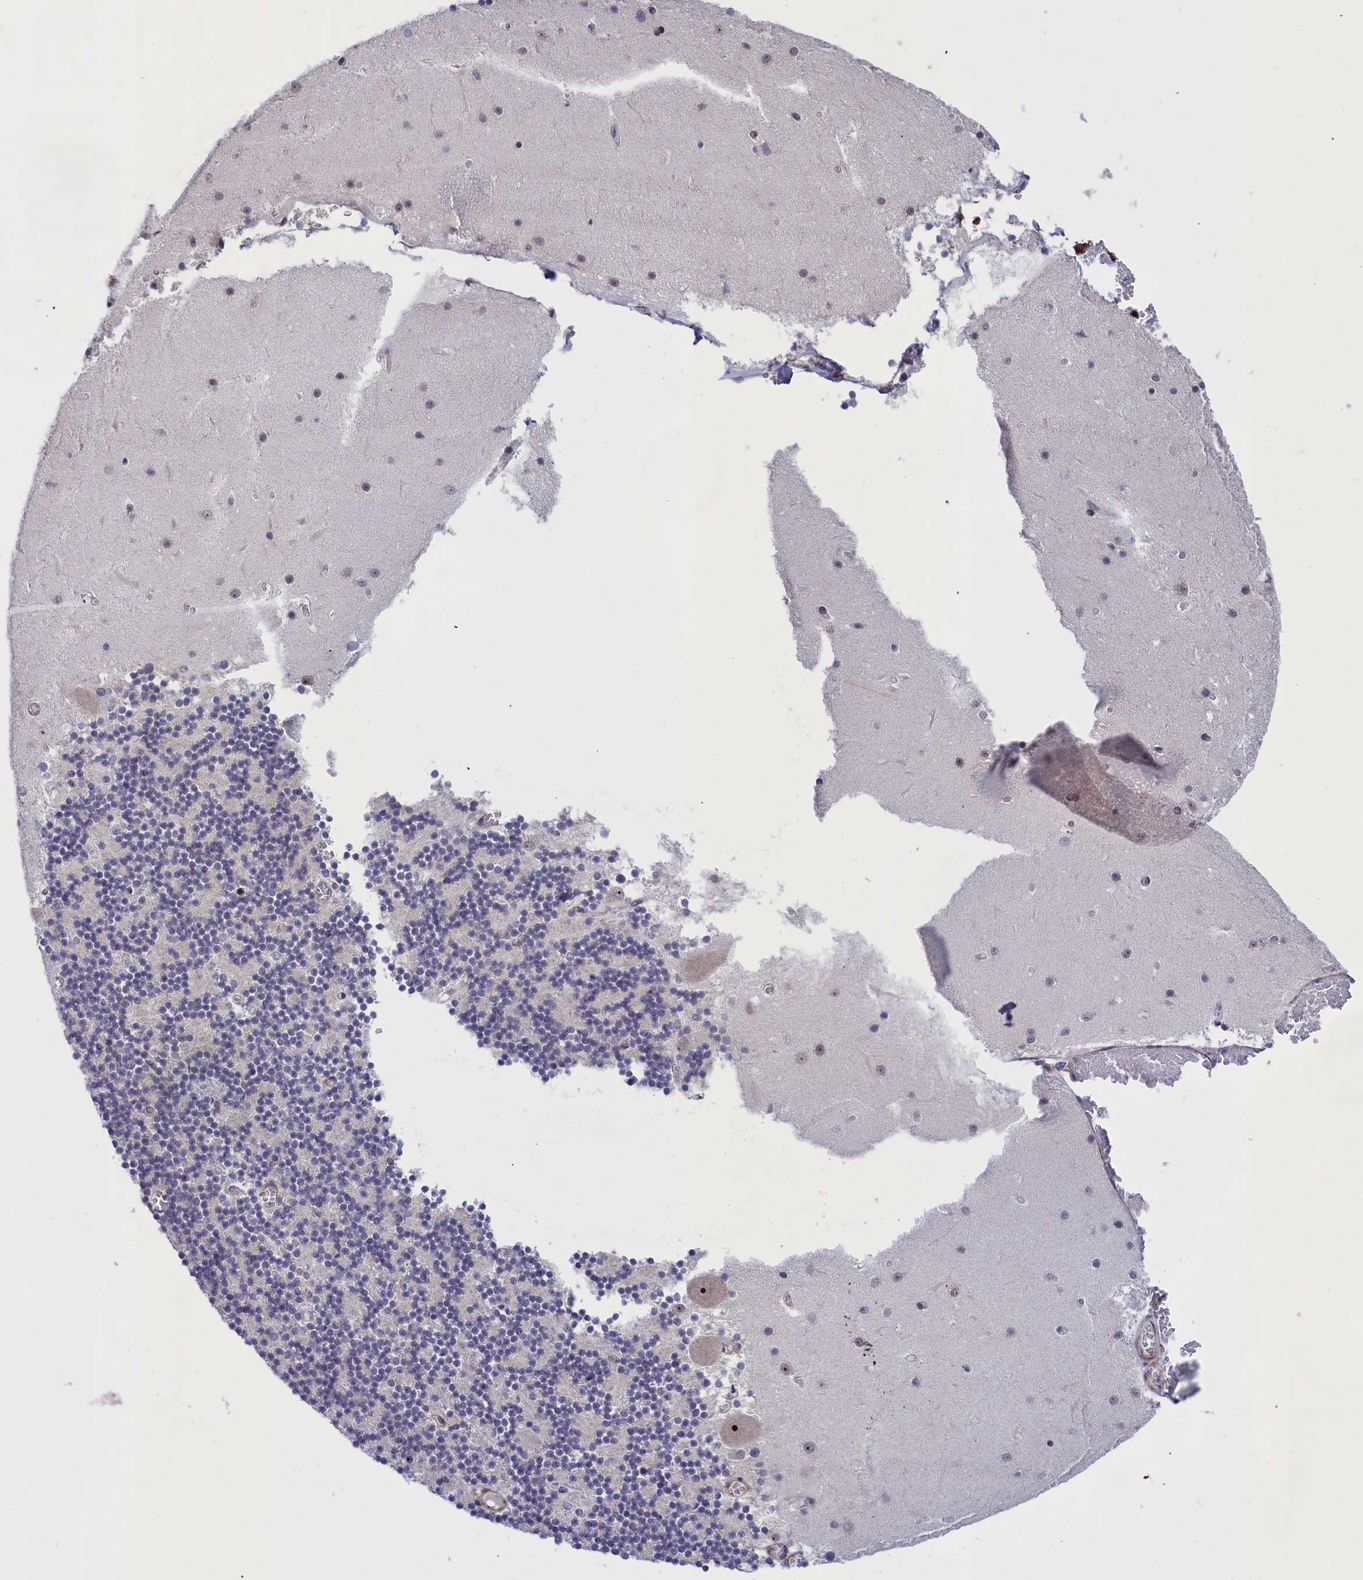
{"staining": {"intensity": "negative", "quantity": "none", "location": "none"}, "tissue": "cerebellum", "cell_type": "Cells in granular layer", "image_type": "normal", "snomed": [{"axis": "morphology", "description": "Normal tissue, NOS"}, {"axis": "topography", "description": "Cerebellum"}], "caption": "The micrograph shows no significant staining in cells in granular layer of cerebellum. (DAB (3,3'-diaminobenzidine) immunohistochemistry (IHC) visualized using brightfield microscopy, high magnification).", "gene": "PPAN", "patient": {"sex": "female", "age": 28}}